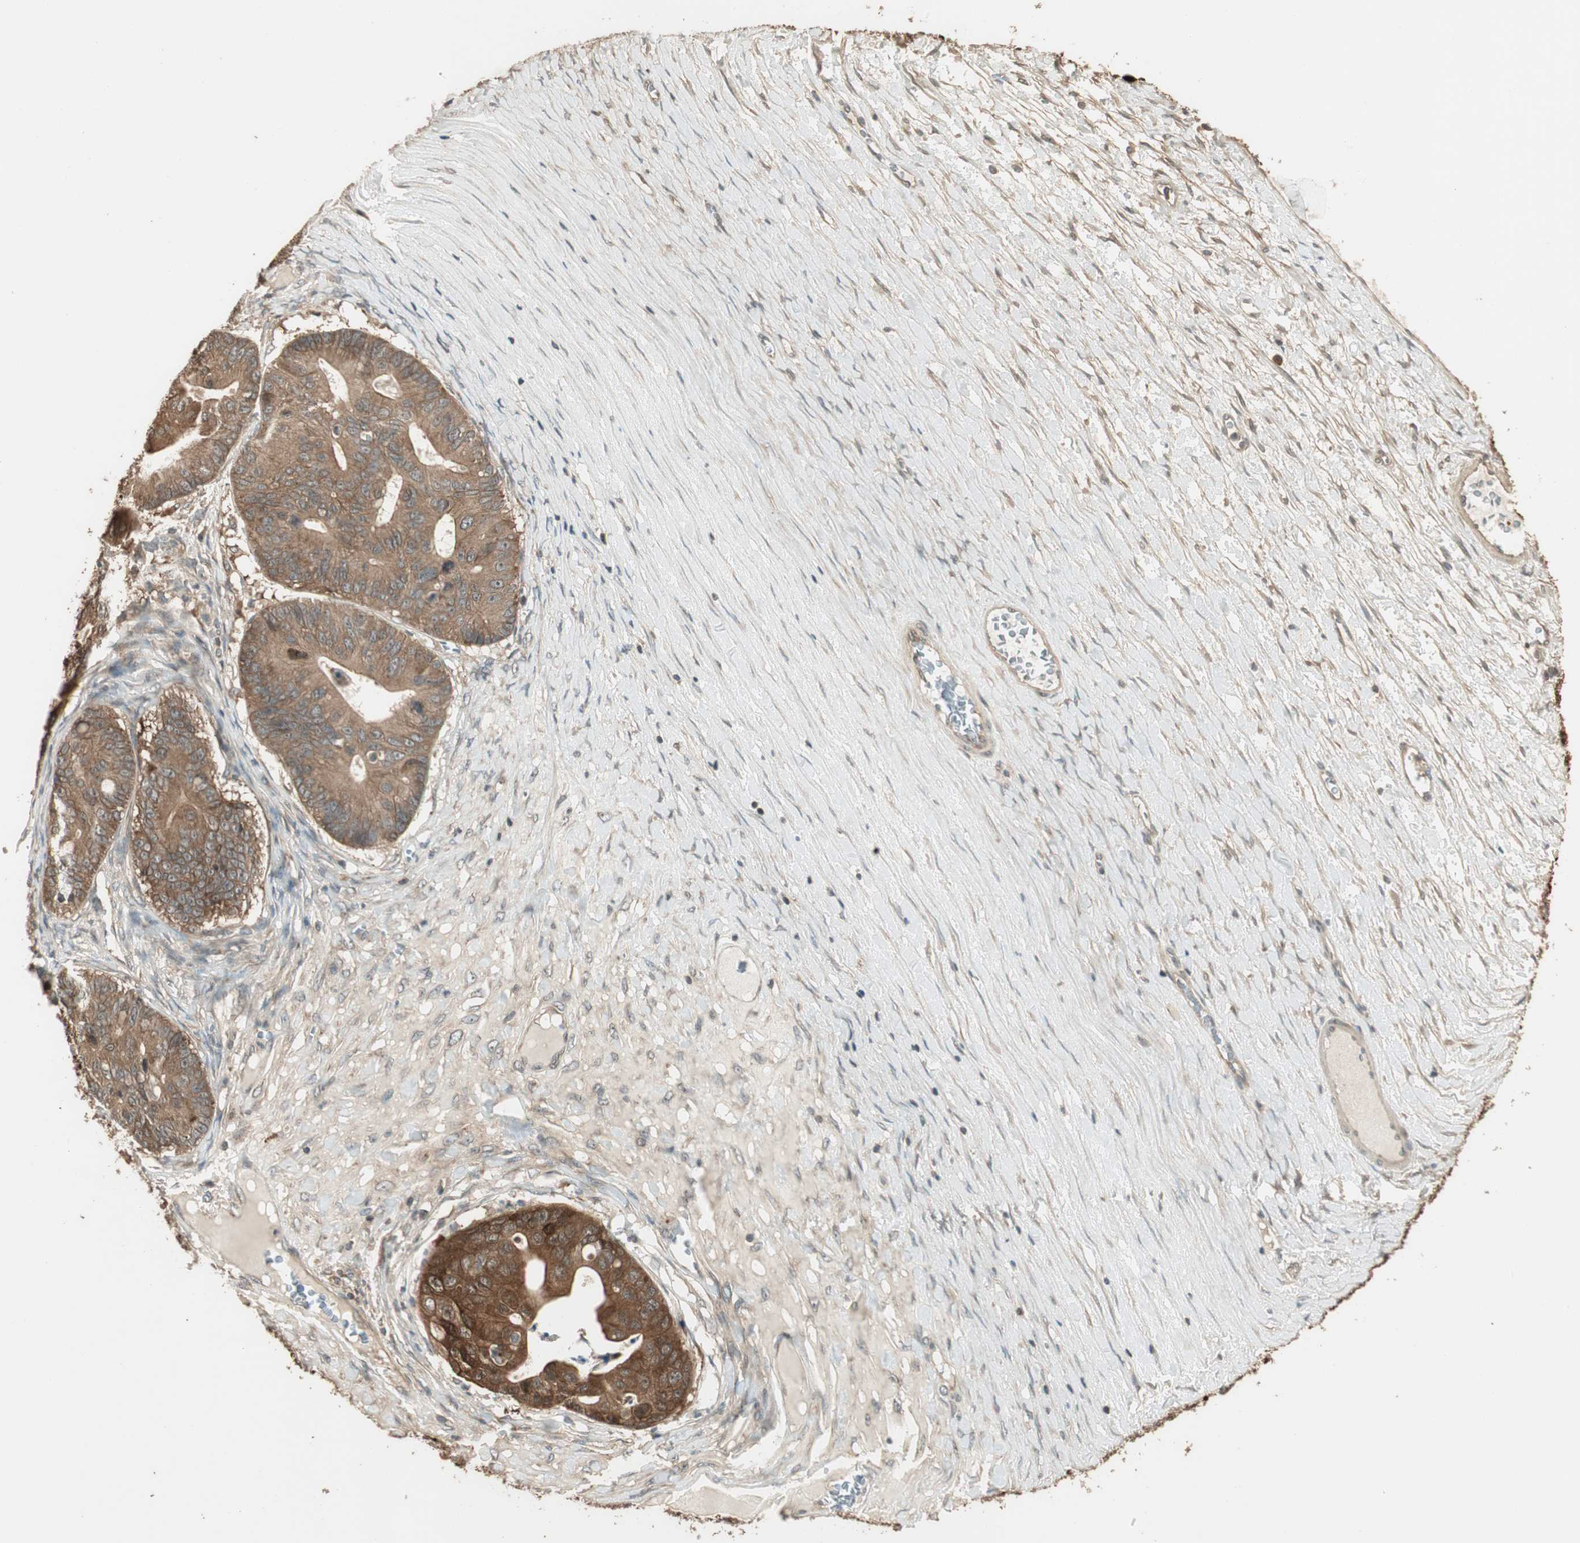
{"staining": {"intensity": "strong", "quantity": ">75%", "location": "cytoplasmic/membranous"}, "tissue": "ovarian cancer", "cell_type": "Tumor cells", "image_type": "cancer", "snomed": [{"axis": "morphology", "description": "Cystadenocarcinoma, mucinous, NOS"}, {"axis": "topography", "description": "Ovary"}], "caption": "DAB (3,3'-diaminobenzidine) immunohistochemical staining of ovarian cancer (mucinous cystadenocarcinoma) displays strong cytoplasmic/membranous protein positivity in about >75% of tumor cells.", "gene": "CNOT4", "patient": {"sex": "female", "age": 37}}